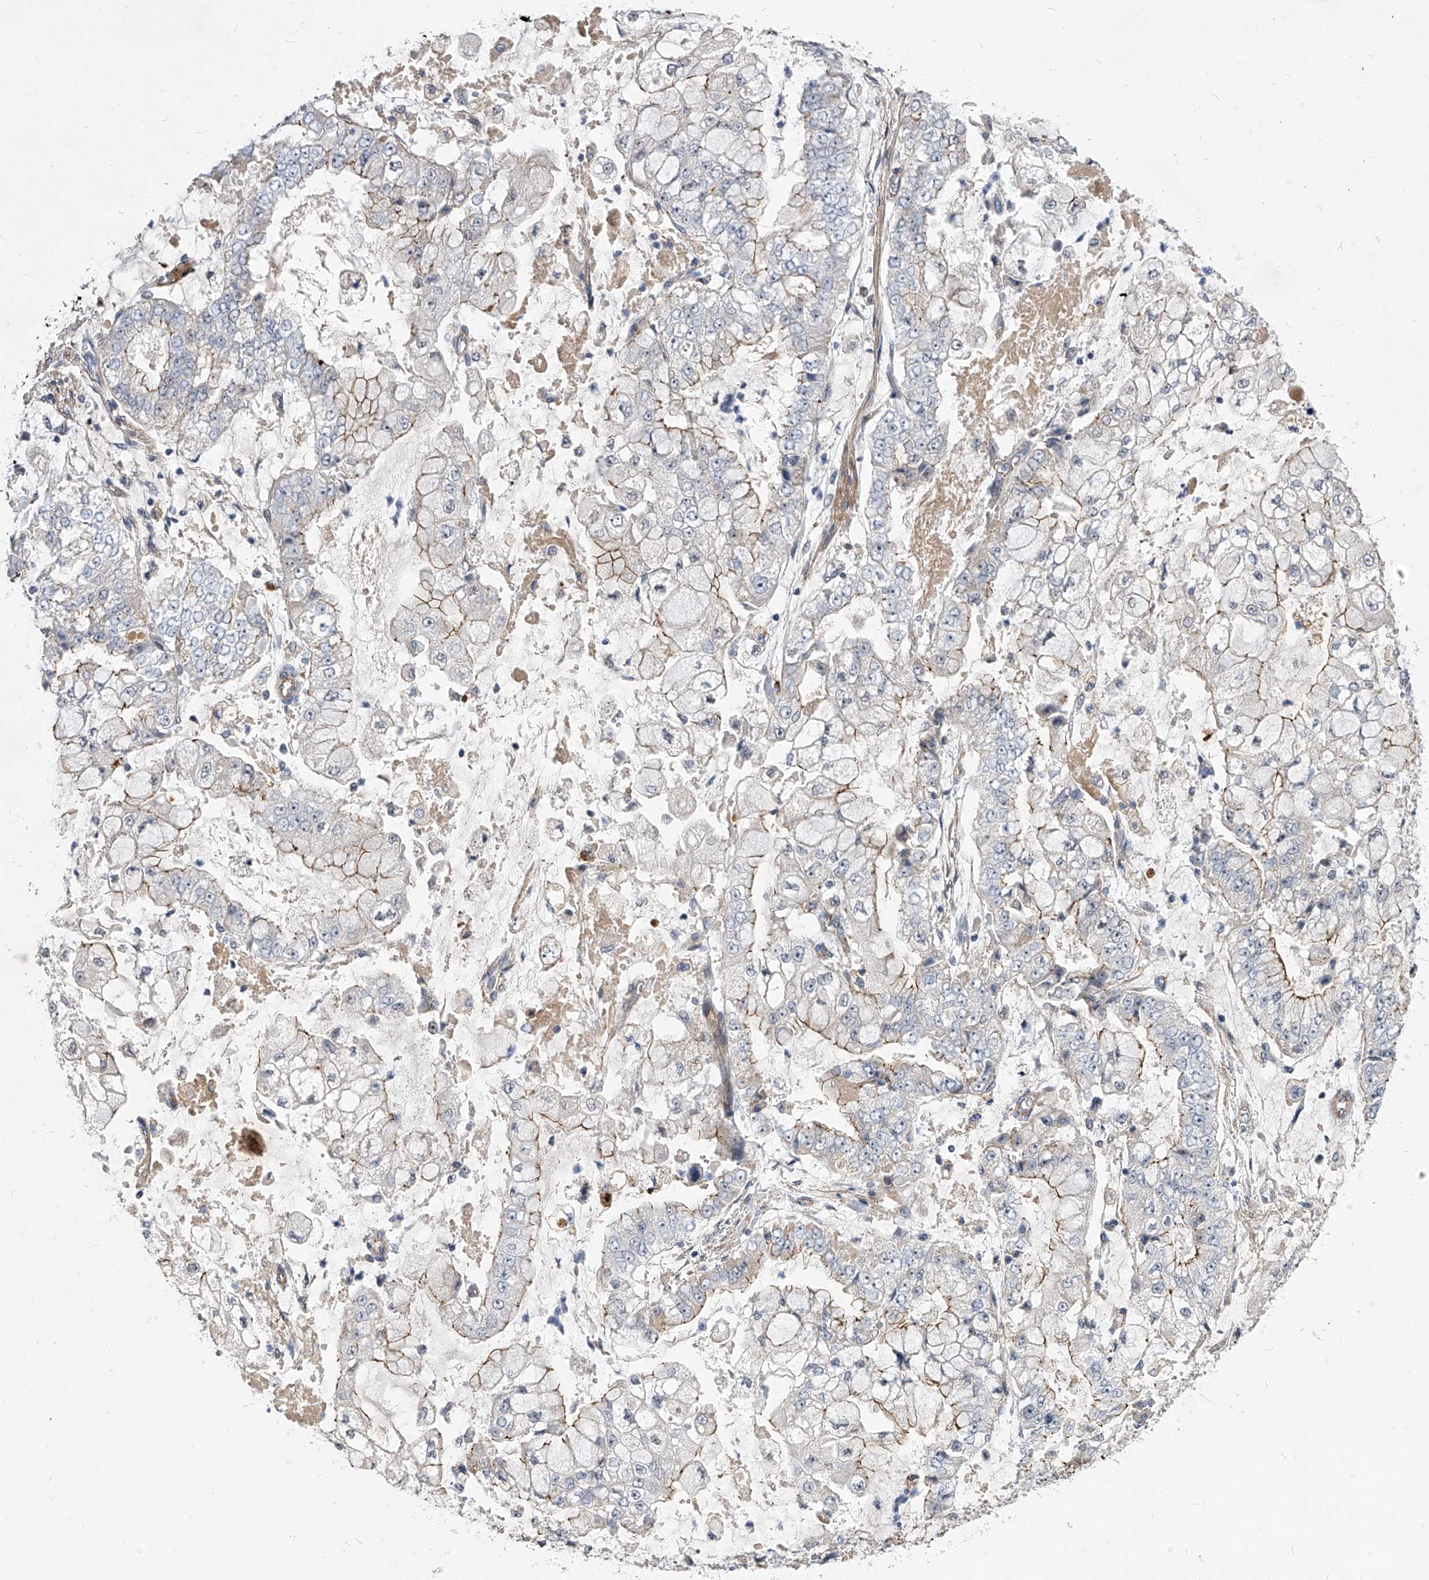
{"staining": {"intensity": "moderate", "quantity": "<25%", "location": "cytoplasmic/membranous"}, "tissue": "stomach cancer", "cell_type": "Tumor cells", "image_type": "cancer", "snomed": [{"axis": "morphology", "description": "Adenocarcinoma, NOS"}, {"axis": "topography", "description": "Stomach"}], "caption": "An image of human stomach cancer (adenocarcinoma) stained for a protein reveals moderate cytoplasmic/membranous brown staining in tumor cells.", "gene": "MINDY4", "patient": {"sex": "male", "age": 76}}